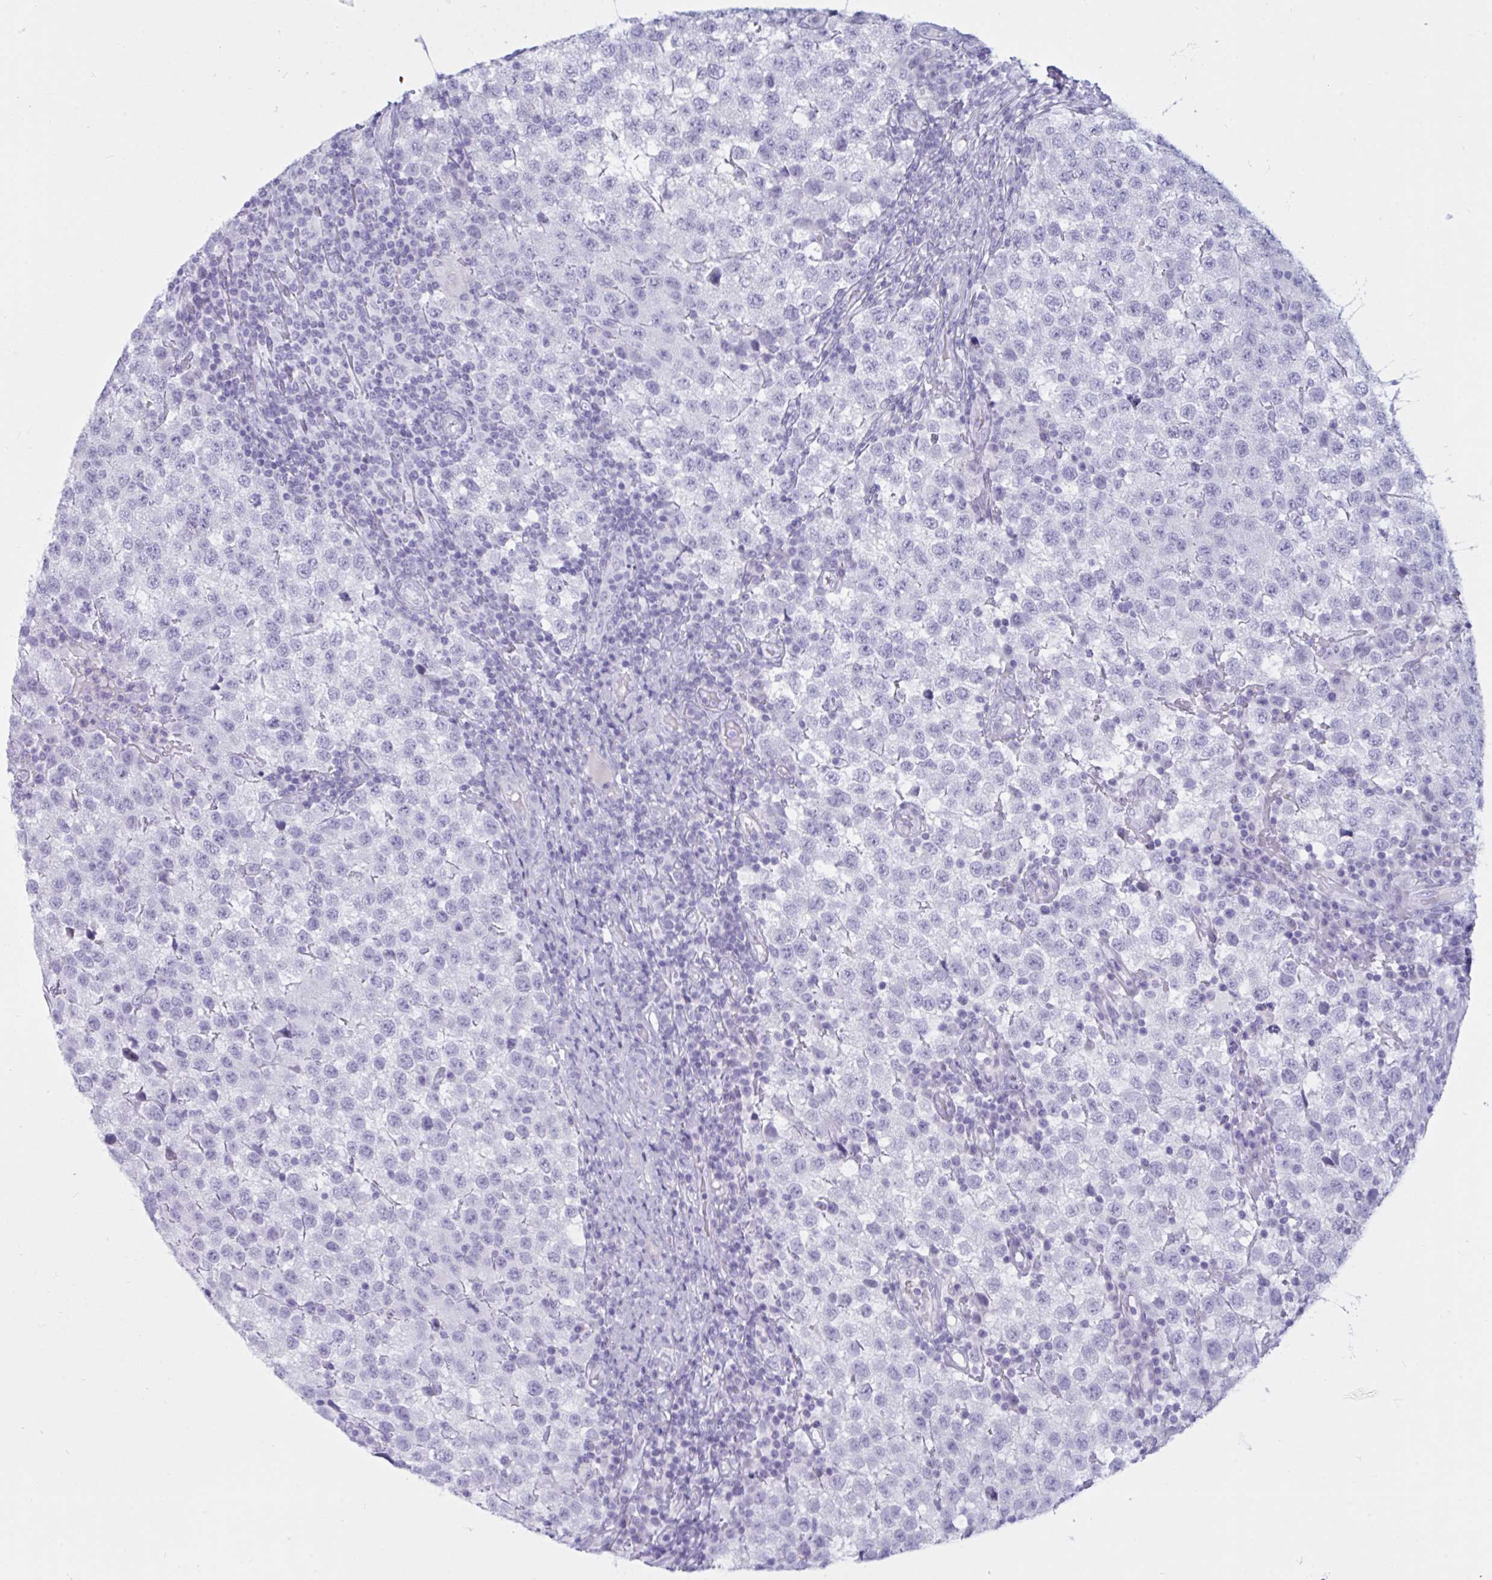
{"staining": {"intensity": "negative", "quantity": "none", "location": "none"}, "tissue": "testis cancer", "cell_type": "Tumor cells", "image_type": "cancer", "snomed": [{"axis": "morphology", "description": "Seminoma, NOS"}, {"axis": "topography", "description": "Testis"}], "caption": "This is an immunohistochemistry (IHC) photomicrograph of human testis cancer. There is no expression in tumor cells.", "gene": "BBS10", "patient": {"sex": "male", "age": 34}}